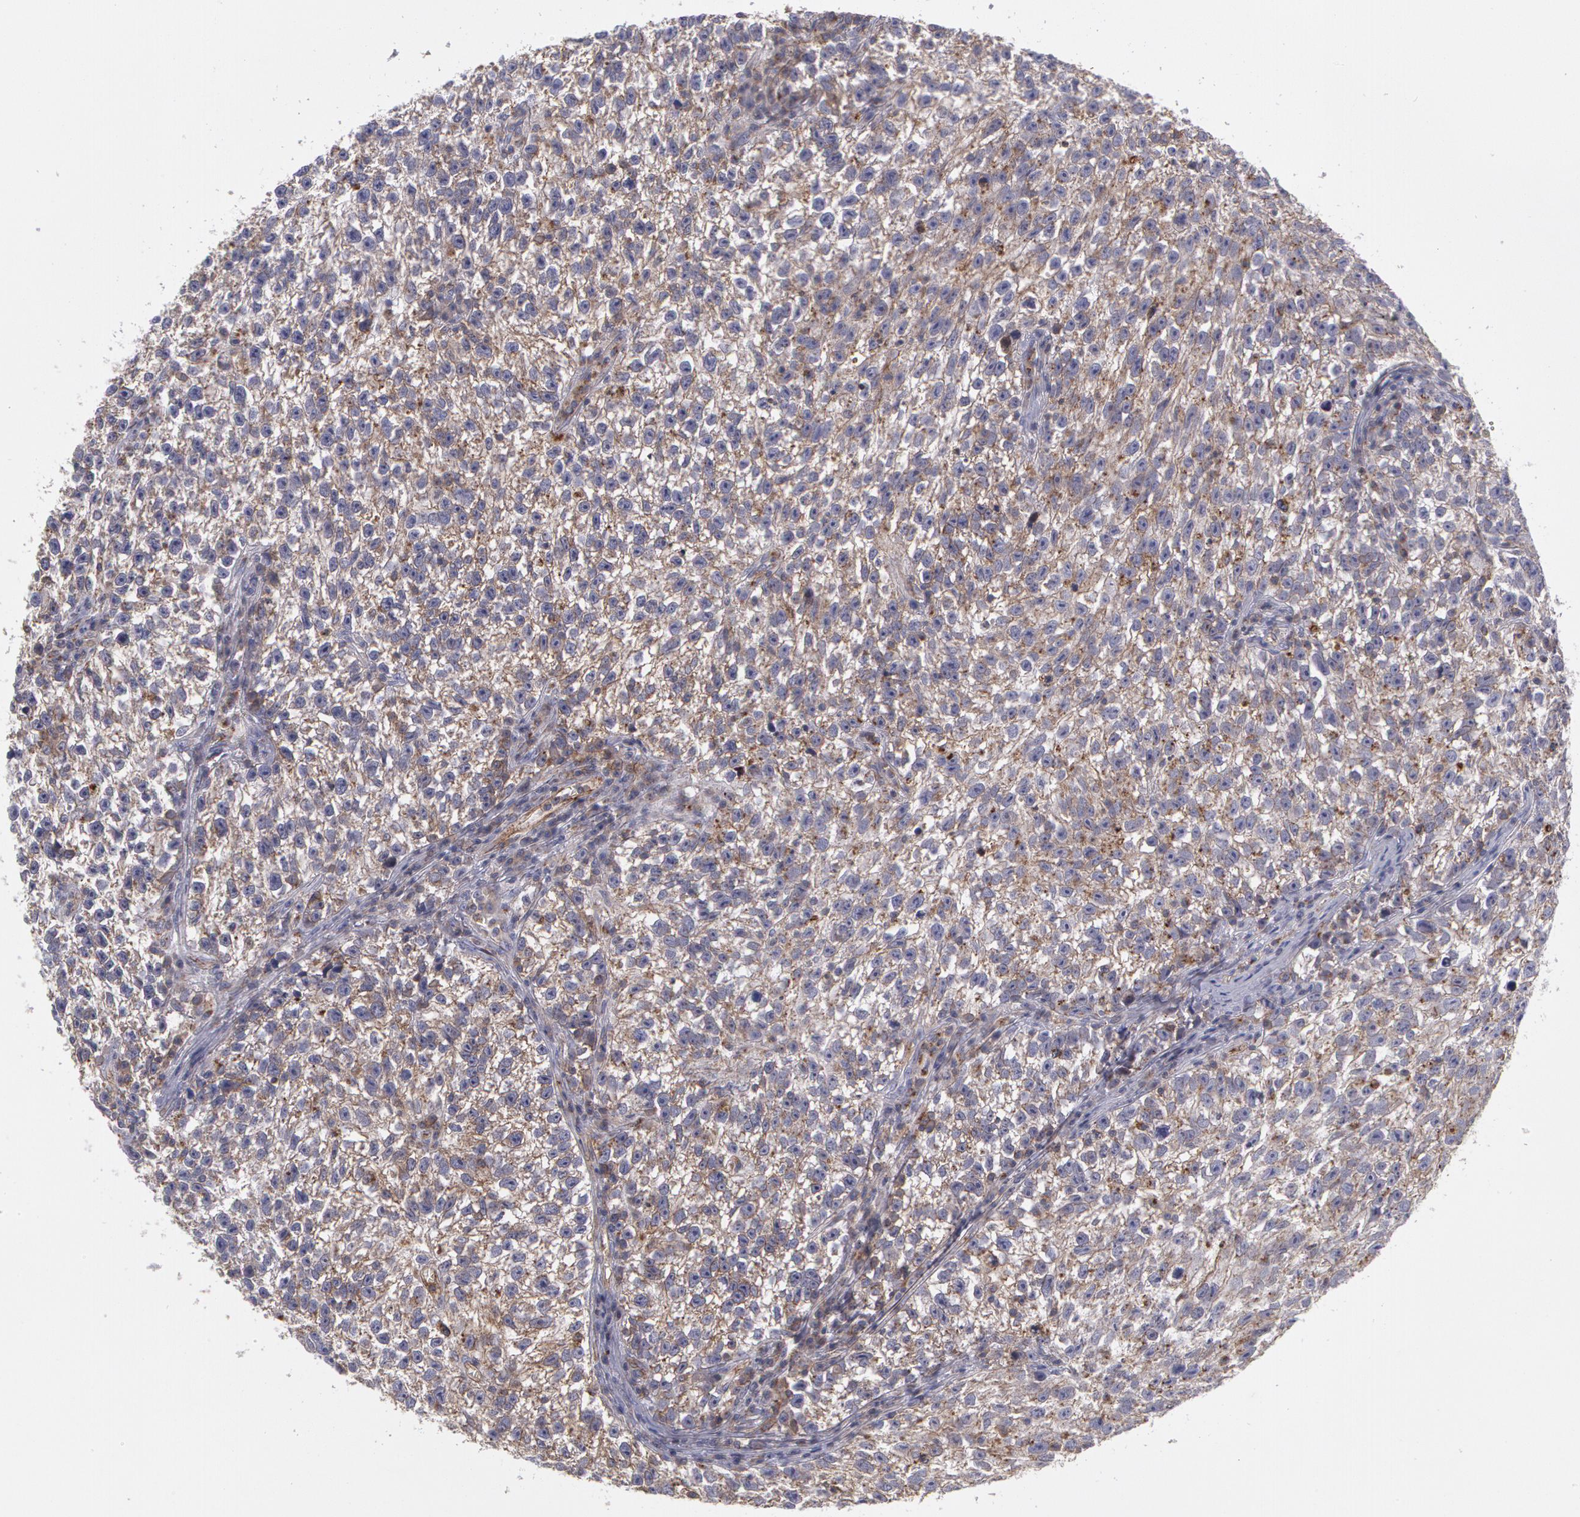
{"staining": {"intensity": "moderate", "quantity": ">75%", "location": "cytoplasmic/membranous"}, "tissue": "testis cancer", "cell_type": "Tumor cells", "image_type": "cancer", "snomed": [{"axis": "morphology", "description": "Seminoma, NOS"}, {"axis": "topography", "description": "Testis"}], "caption": "Brown immunohistochemical staining in human testis seminoma displays moderate cytoplasmic/membranous positivity in approximately >75% of tumor cells.", "gene": "FLOT2", "patient": {"sex": "male", "age": 38}}